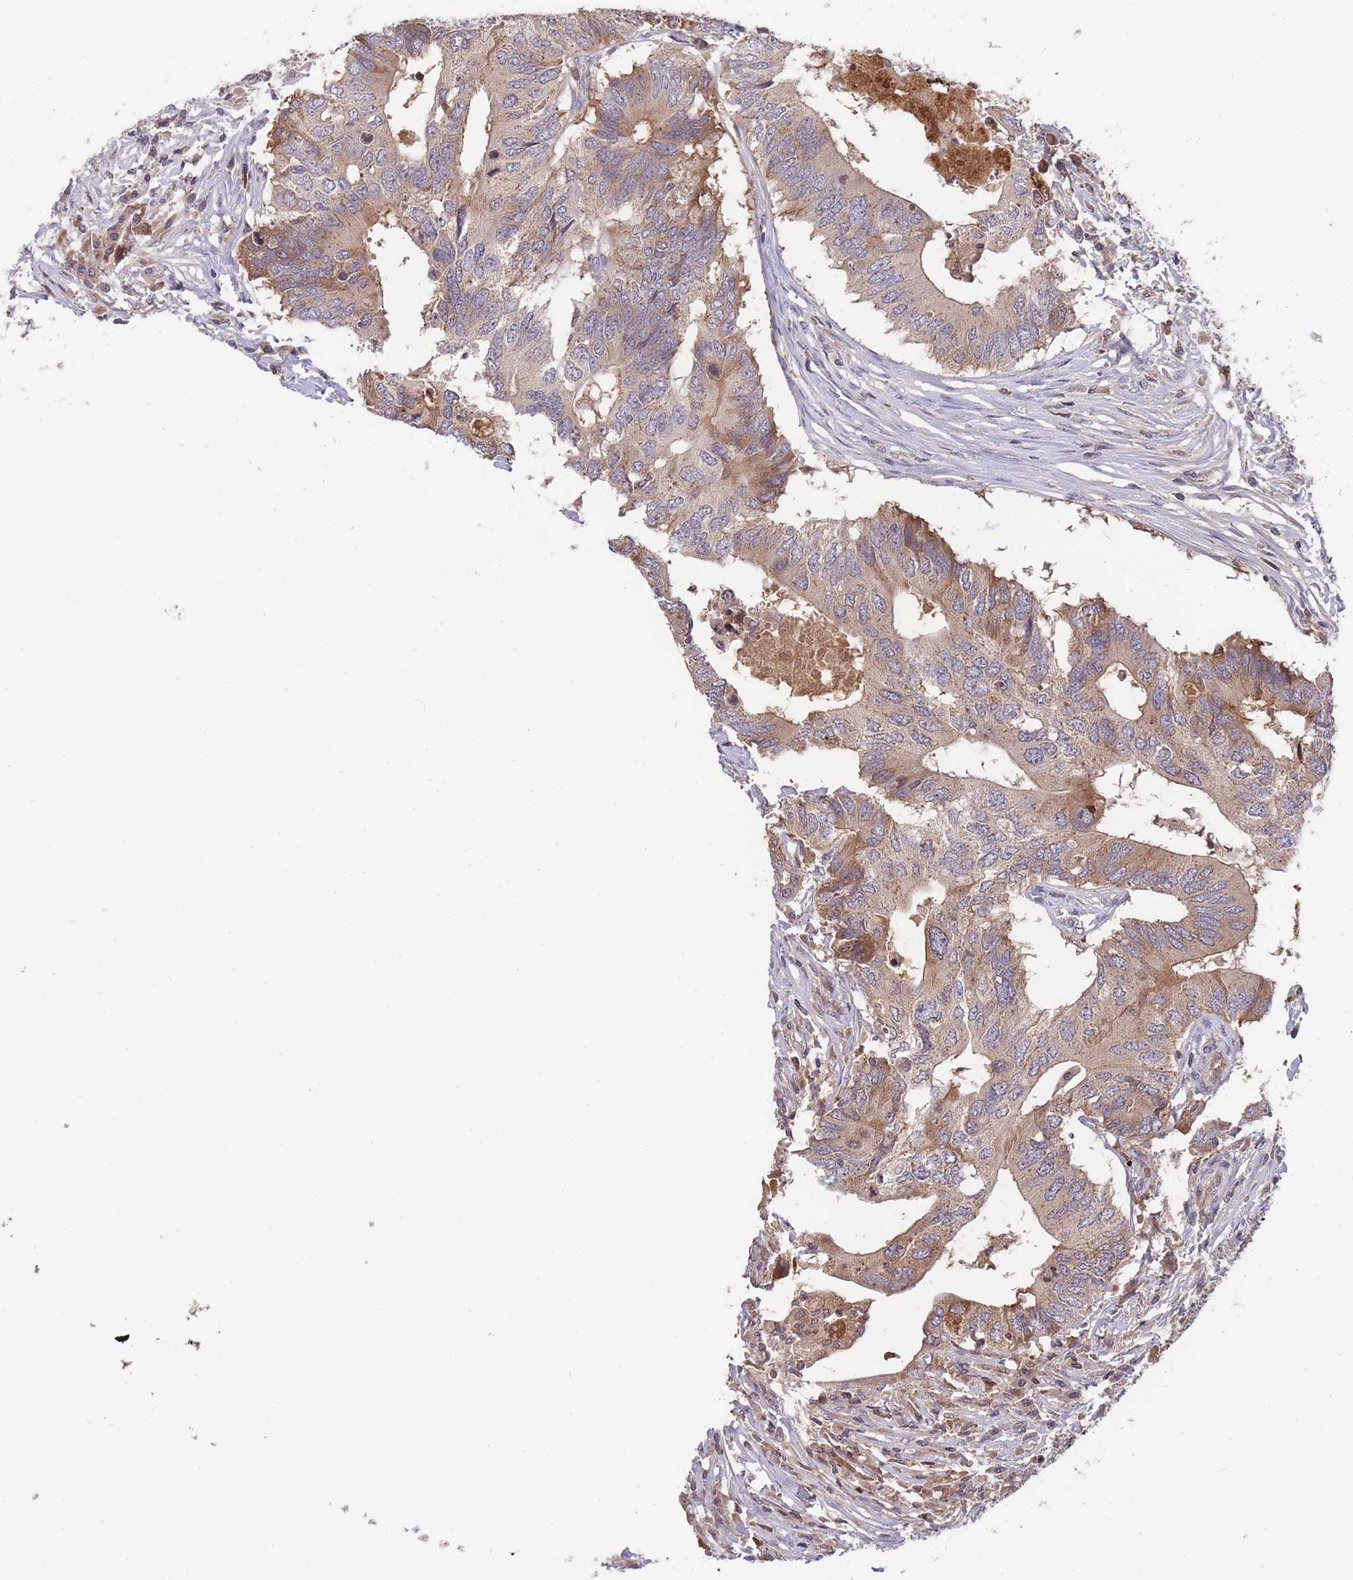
{"staining": {"intensity": "moderate", "quantity": "25%-75%", "location": "cytoplasmic/membranous"}, "tissue": "colorectal cancer", "cell_type": "Tumor cells", "image_type": "cancer", "snomed": [{"axis": "morphology", "description": "Adenocarcinoma, NOS"}, {"axis": "topography", "description": "Colon"}], "caption": "Immunohistochemical staining of adenocarcinoma (colorectal) demonstrates medium levels of moderate cytoplasmic/membranous staining in approximately 25%-75% of tumor cells. Ihc stains the protein of interest in brown and the nuclei are stained blue.", "gene": "RALGDS", "patient": {"sex": "male", "age": 71}}